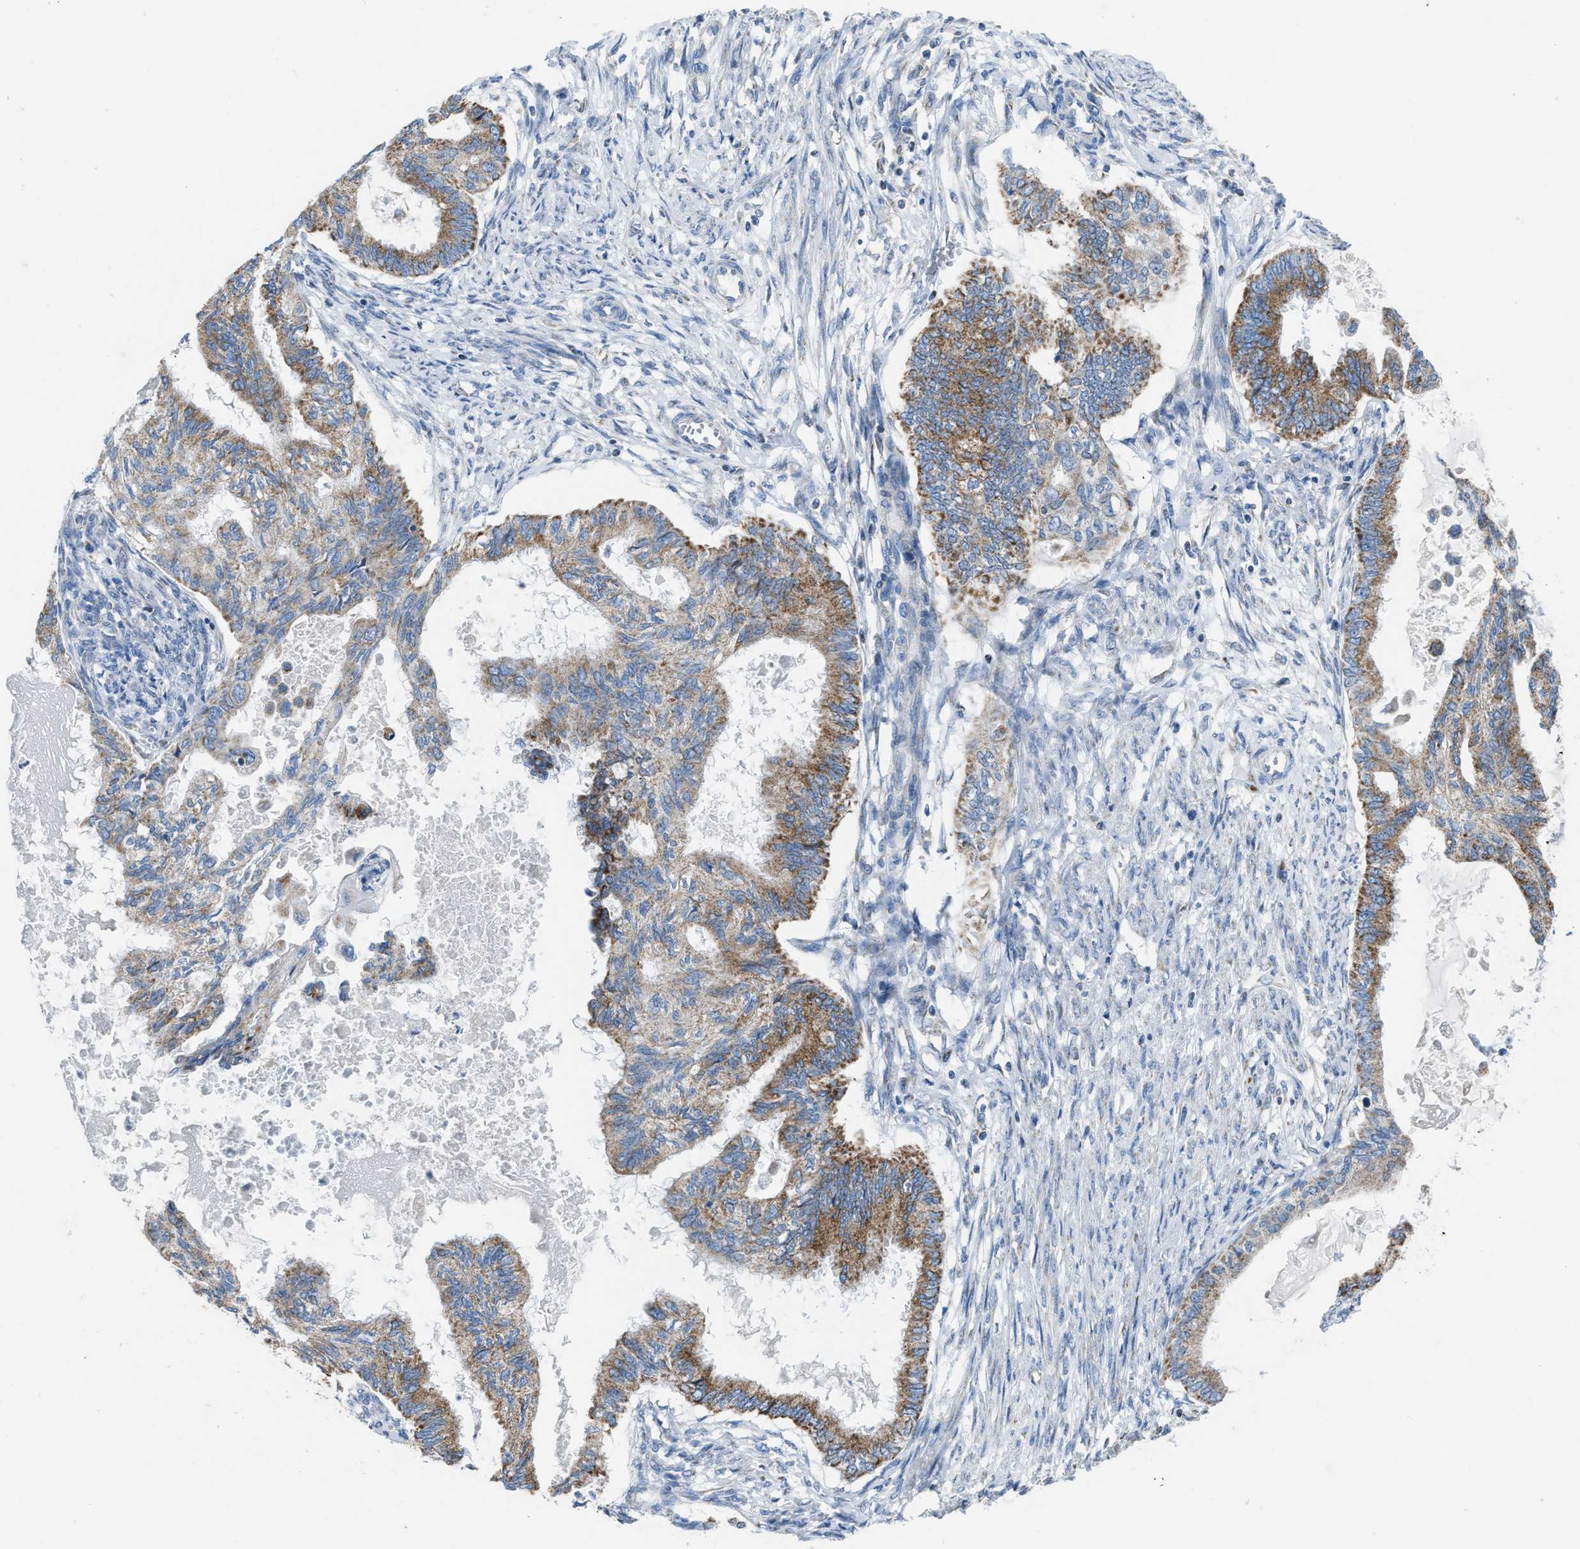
{"staining": {"intensity": "moderate", "quantity": ">75%", "location": "cytoplasmic/membranous"}, "tissue": "cervical cancer", "cell_type": "Tumor cells", "image_type": "cancer", "snomed": [{"axis": "morphology", "description": "Normal tissue, NOS"}, {"axis": "morphology", "description": "Adenocarcinoma, NOS"}, {"axis": "topography", "description": "Cervix"}, {"axis": "topography", "description": "Endometrium"}], "caption": "Protein expression analysis of cervical adenocarcinoma demonstrates moderate cytoplasmic/membranous expression in about >75% of tumor cells. (DAB (3,3'-diaminobenzidine) IHC, brown staining for protein, blue staining for nuclei).", "gene": "ETFB", "patient": {"sex": "female", "age": 86}}